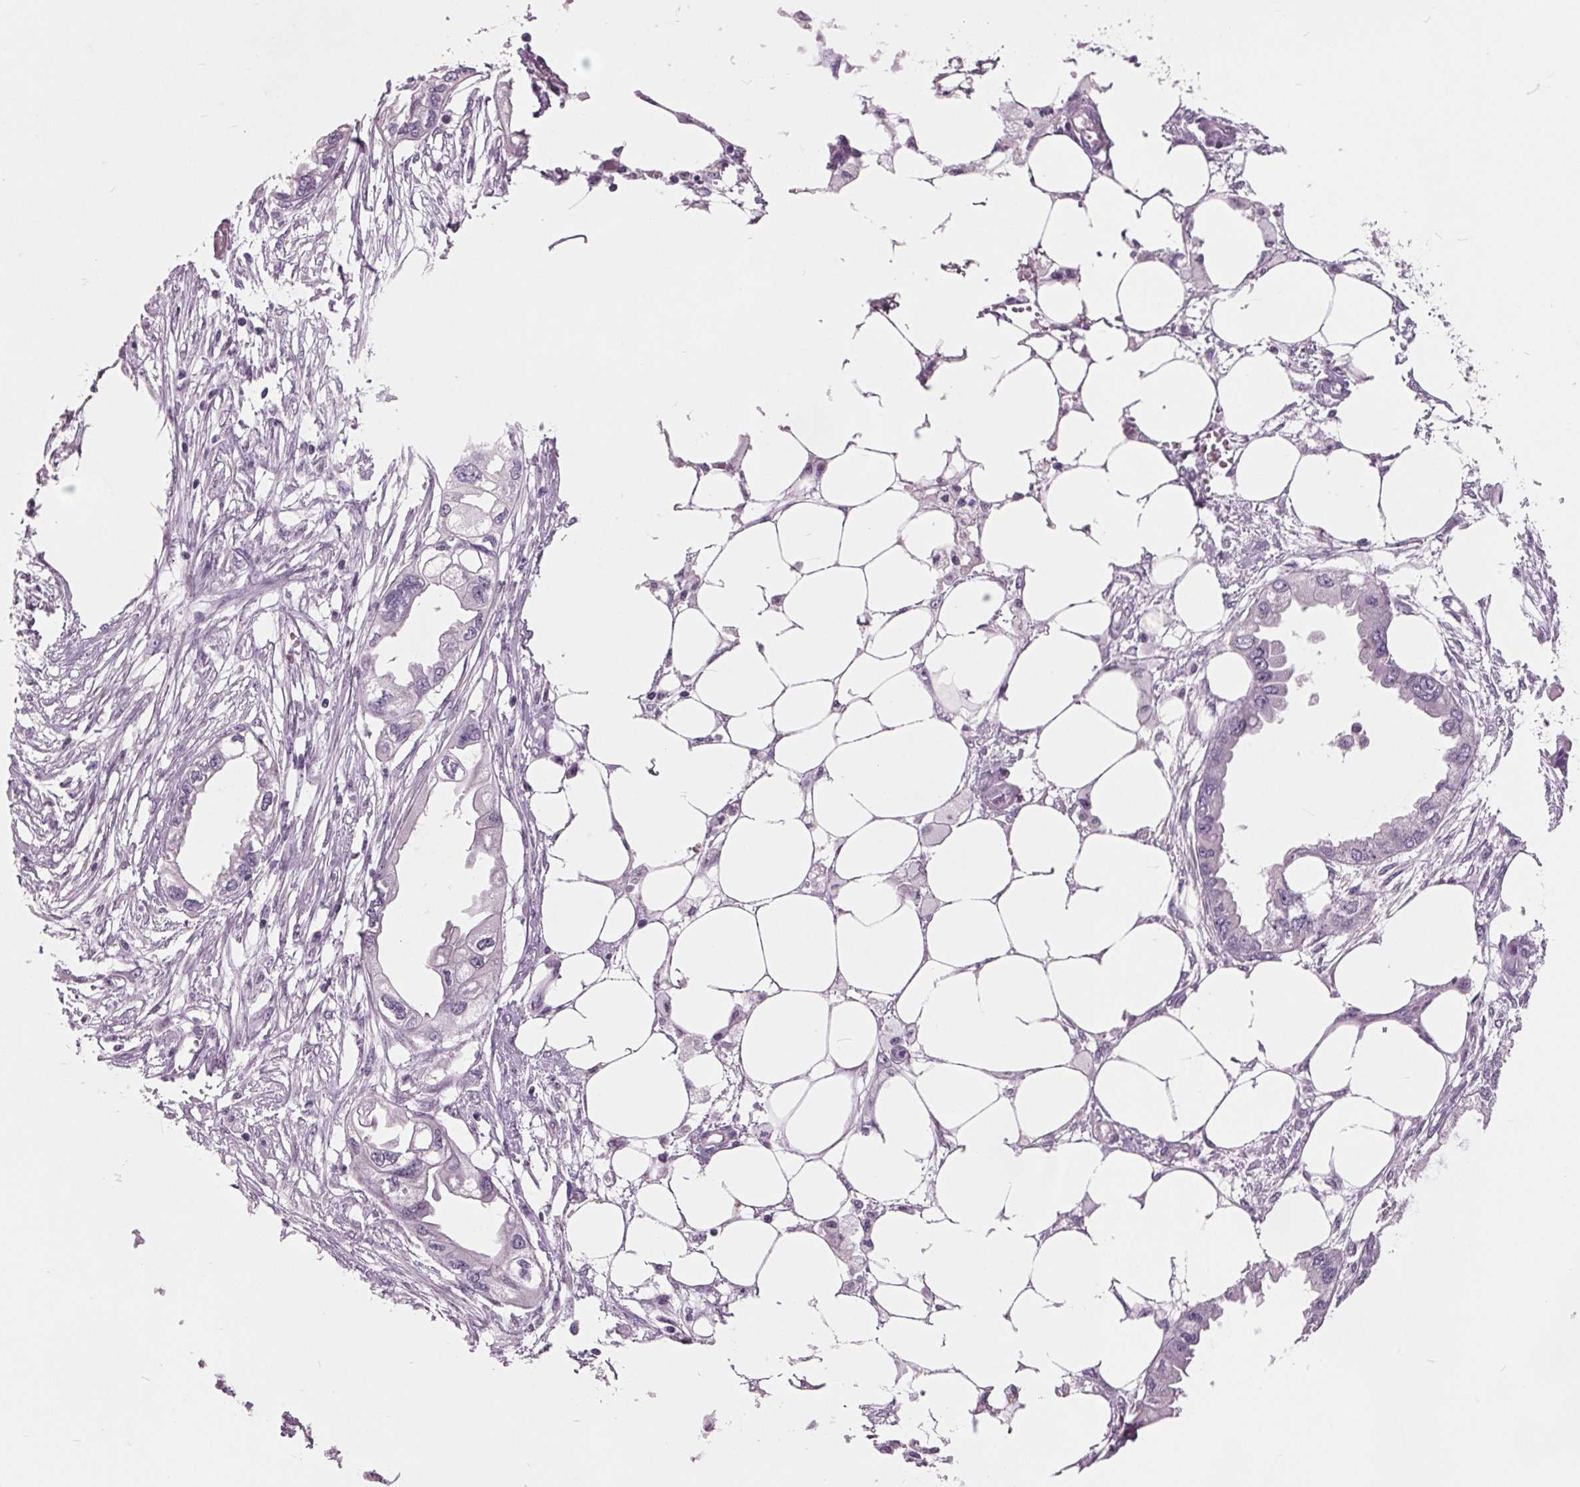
{"staining": {"intensity": "negative", "quantity": "none", "location": "none"}, "tissue": "endometrial cancer", "cell_type": "Tumor cells", "image_type": "cancer", "snomed": [{"axis": "morphology", "description": "Adenocarcinoma, NOS"}, {"axis": "morphology", "description": "Adenocarcinoma, metastatic, NOS"}, {"axis": "topography", "description": "Adipose tissue"}, {"axis": "topography", "description": "Endometrium"}], "caption": "This micrograph is of adenocarcinoma (endometrial) stained with immunohistochemistry (IHC) to label a protein in brown with the nuclei are counter-stained blue. There is no expression in tumor cells. (Stains: DAB immunohistochemistry (IHC) with hematoxylin counter stain, Microscopy: brightfield microscopy at high magnification).", "gene": "AMBP", "patient": {"sex": "female", "age": 67}}